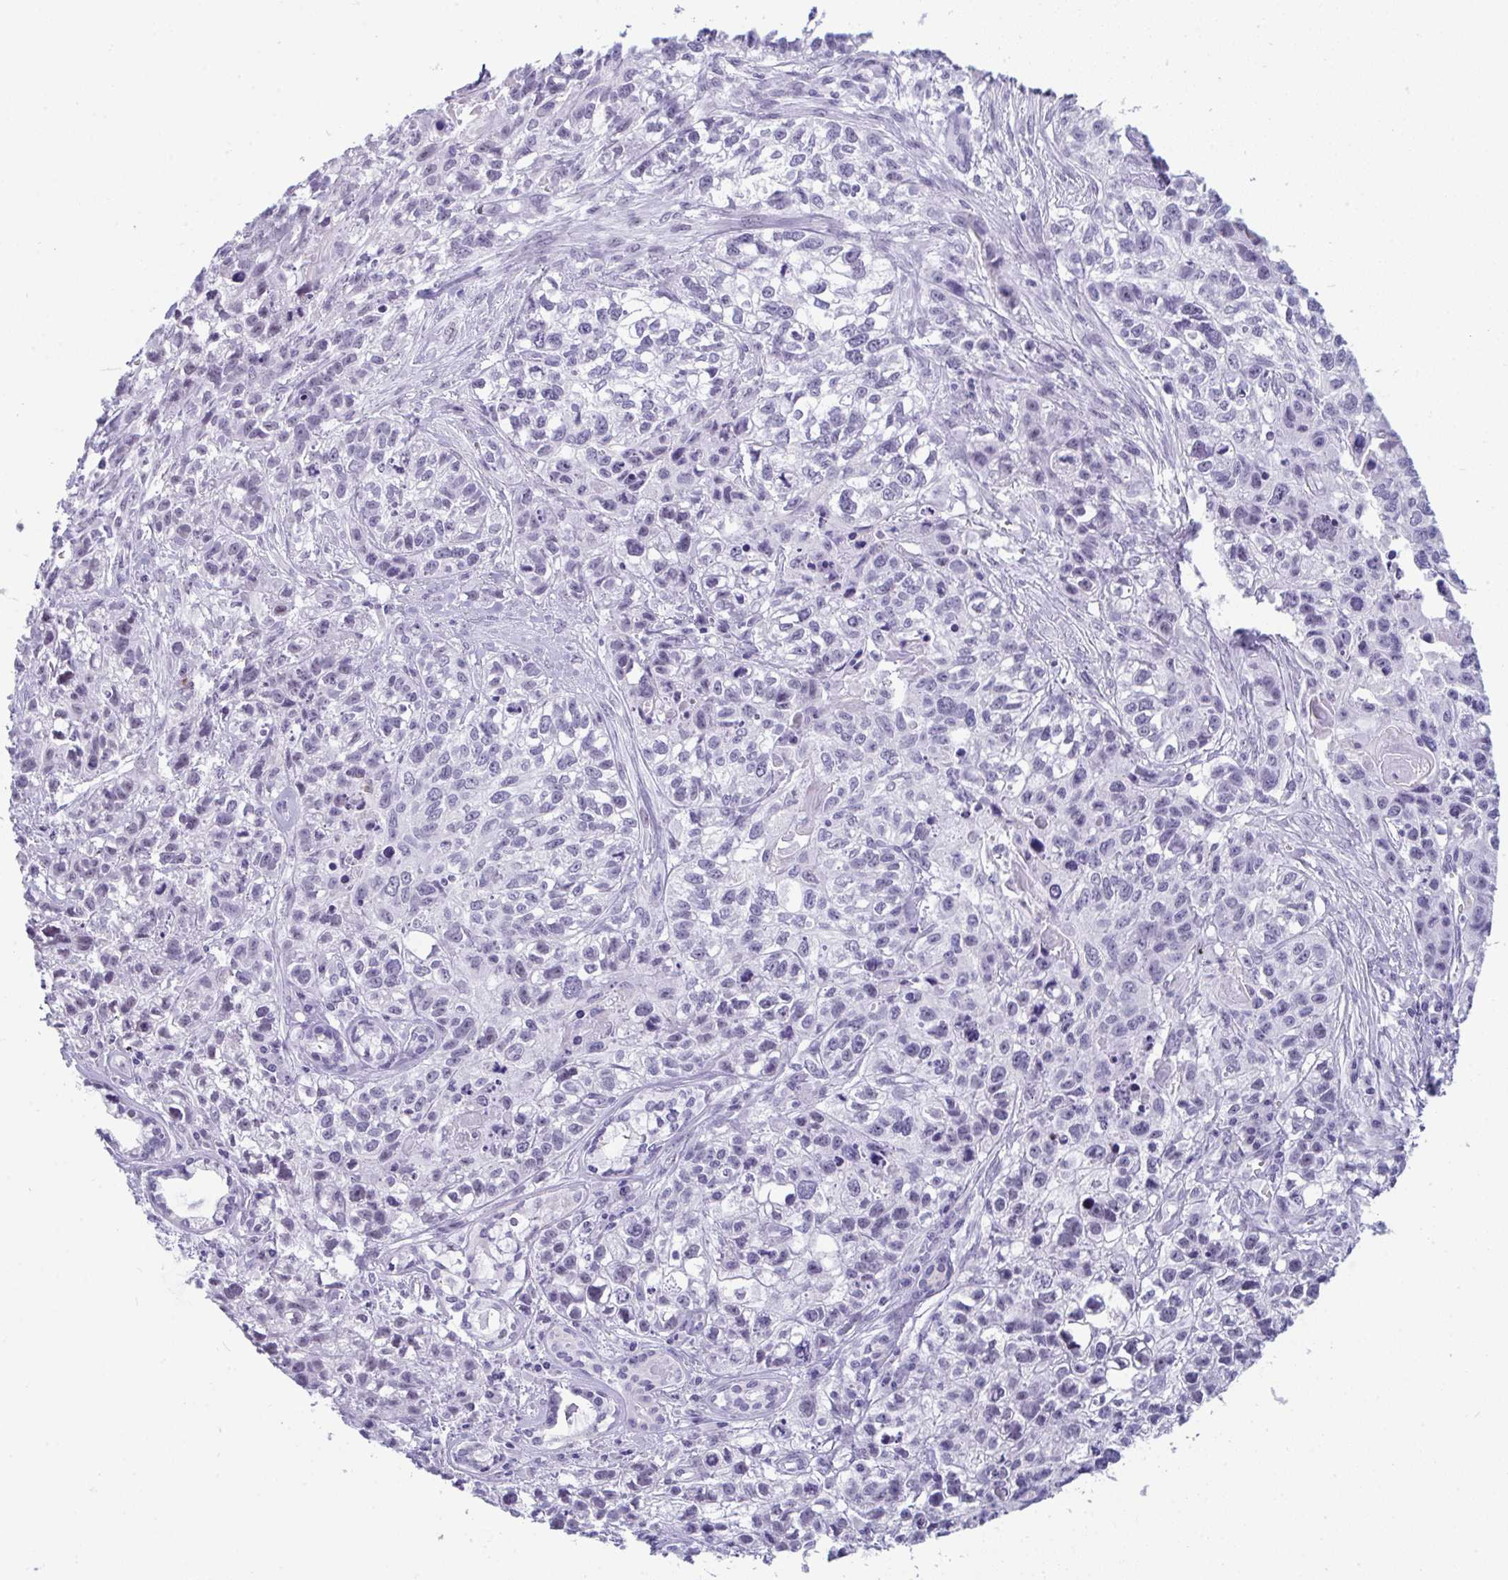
{"staining": {"intensity": "negative", "quantity": "none", "location": "none"}, "tissue": "lung cancer", "cell_type": "Tumor cells", "image_type": "cancer", "snomed": [{"axis": "morphology", "description": "Squamous cell carcinoma, NOS"}, {"axis": "topography", "description": "Lung"}], "caption": "The photomicrograph shows no staining of tumor cells in lung squamous cell carcinoma.", "gene": "CDK13", "patient": {"sex": "male", "age": 74}}